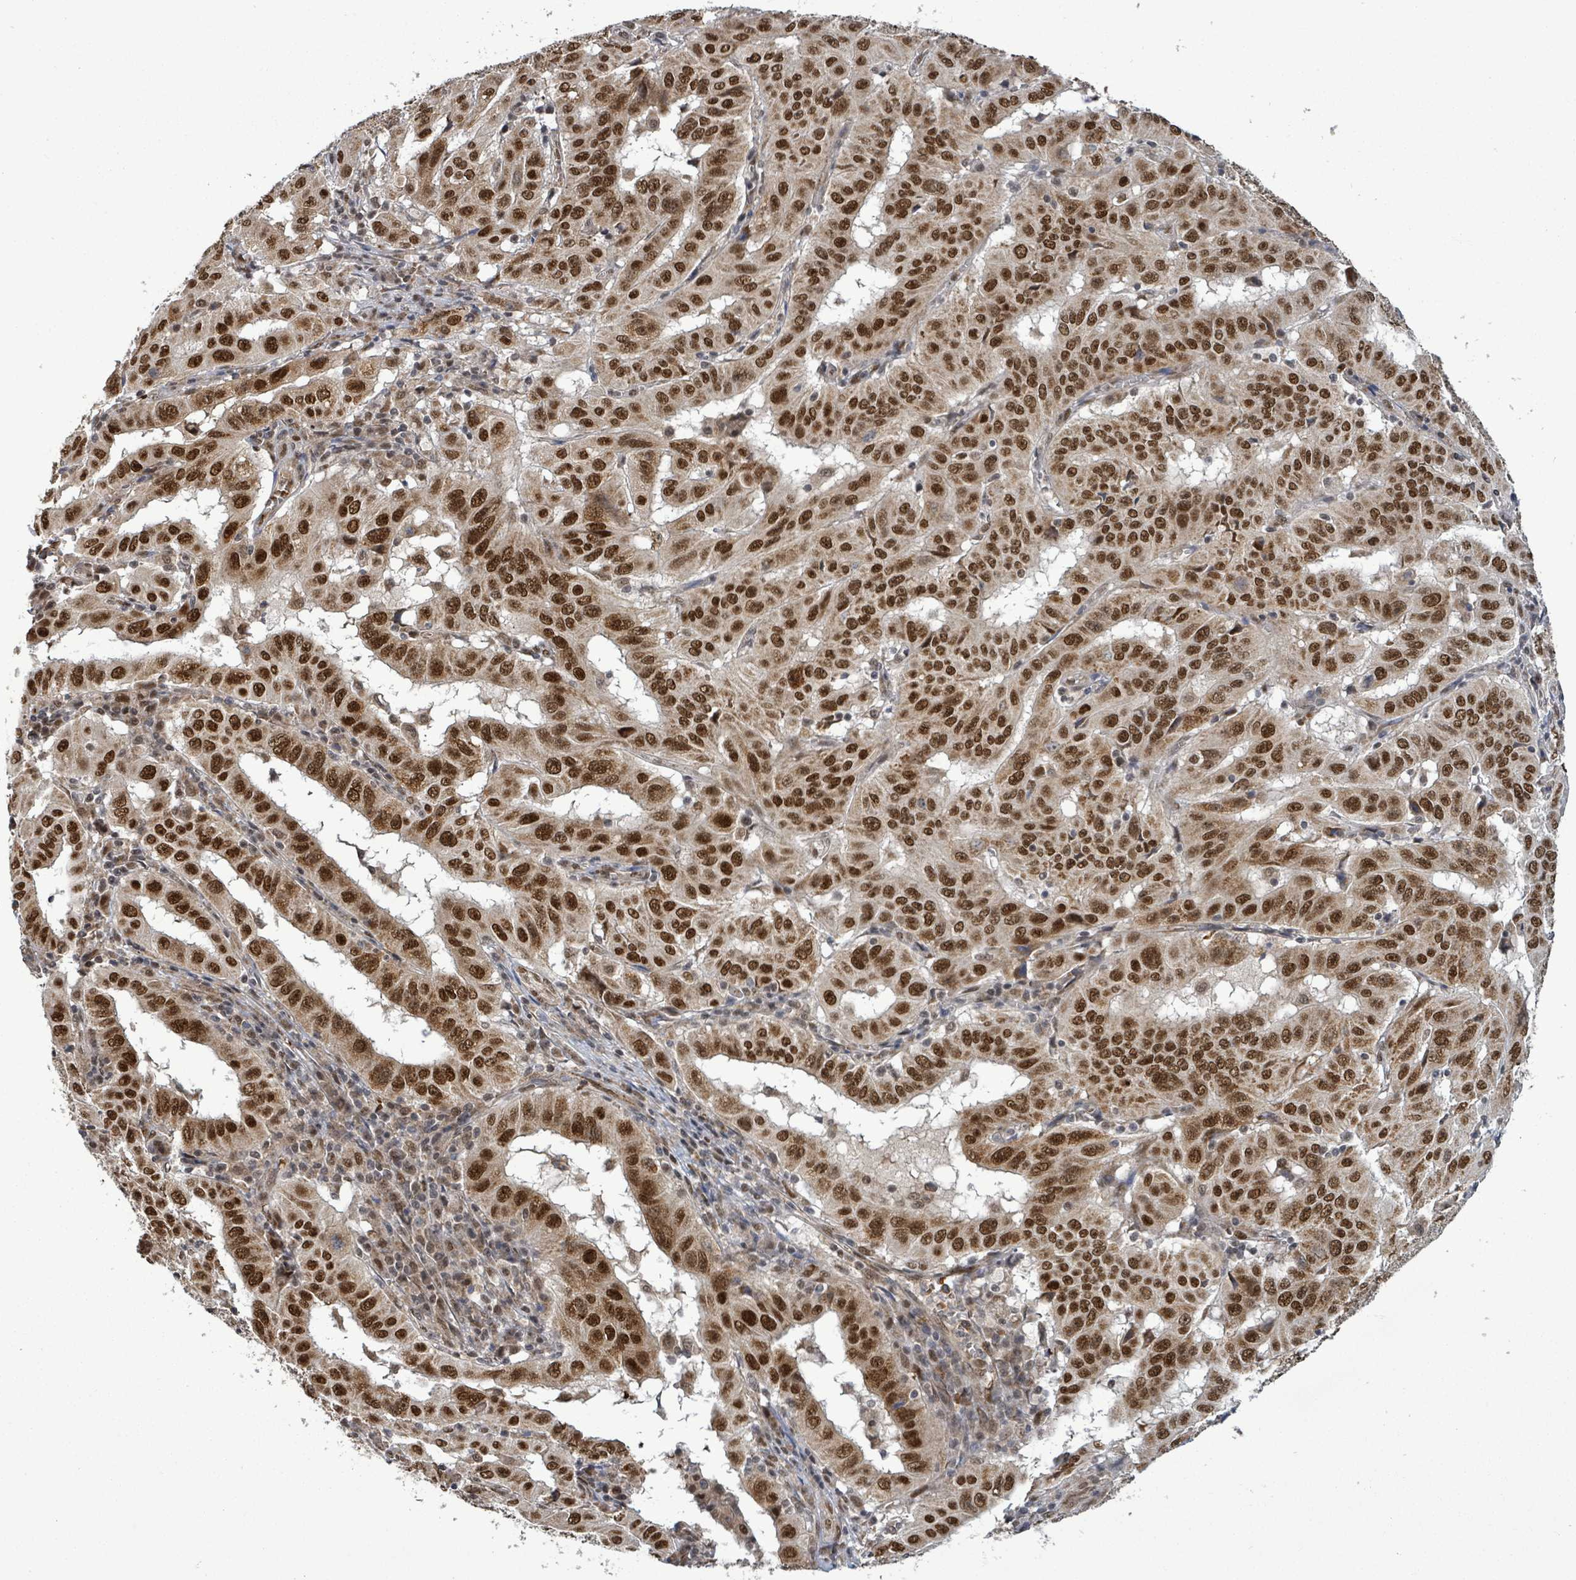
{"staining": {"intensity": "strong", "quantity": ">75%", "location": "nuclear"}, "tissue": "pancreatic cancer", "cell_type": "Tumor cells", "image_type": "cancer", "snomed": [{"axis": "morphology", "description": "Adenocarcinoma, NOS"}, {"axis": "topography", "description": "Pancreas"}], "caption": "A high amount of strong nuclear positivity is identified in approximately >75% of tumor cells in pancreatic cancer (adenocarcinoma) tissue.", "gene": "PATZ1", "patient": {"sex": "male", "age": 63}}